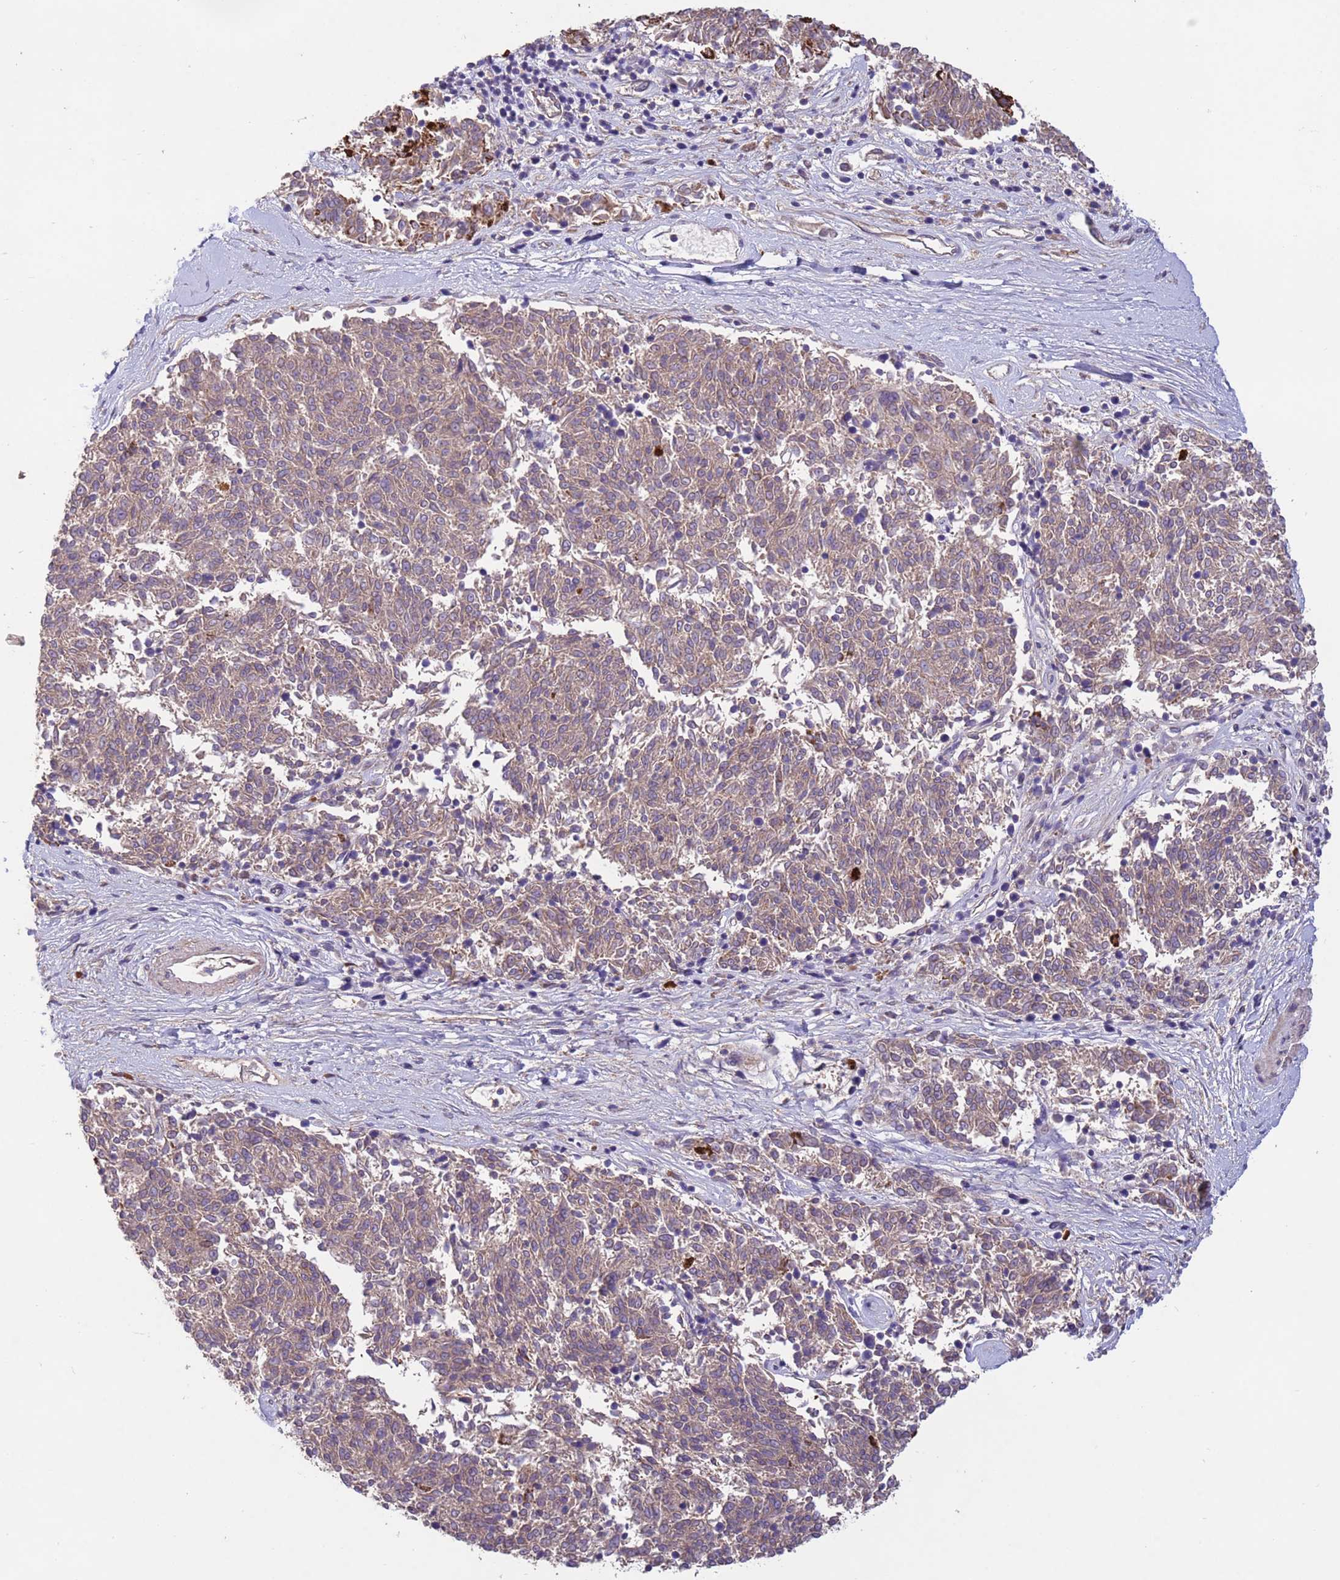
{"staining": {"intensity": "weak", "quantity": ">75%", "location": "cytoplasmic/membranous"}, "tissue": "melanoma", "cell_type": "Tumor cells", "image_type": "cancer", "snomed": [{"axis": "morphology", "description": "Malignant melanoma, NOS"}, {"axis": "topography", "description": "Skin"}], "caption": "Malignant melanoma stained for a protein (brown) exhibits weak cytoplasmic/membranous positive staining in about >75% of tumor cells.", "gene": "RAB10", "patient": {"sex": "female", "age": 72}}